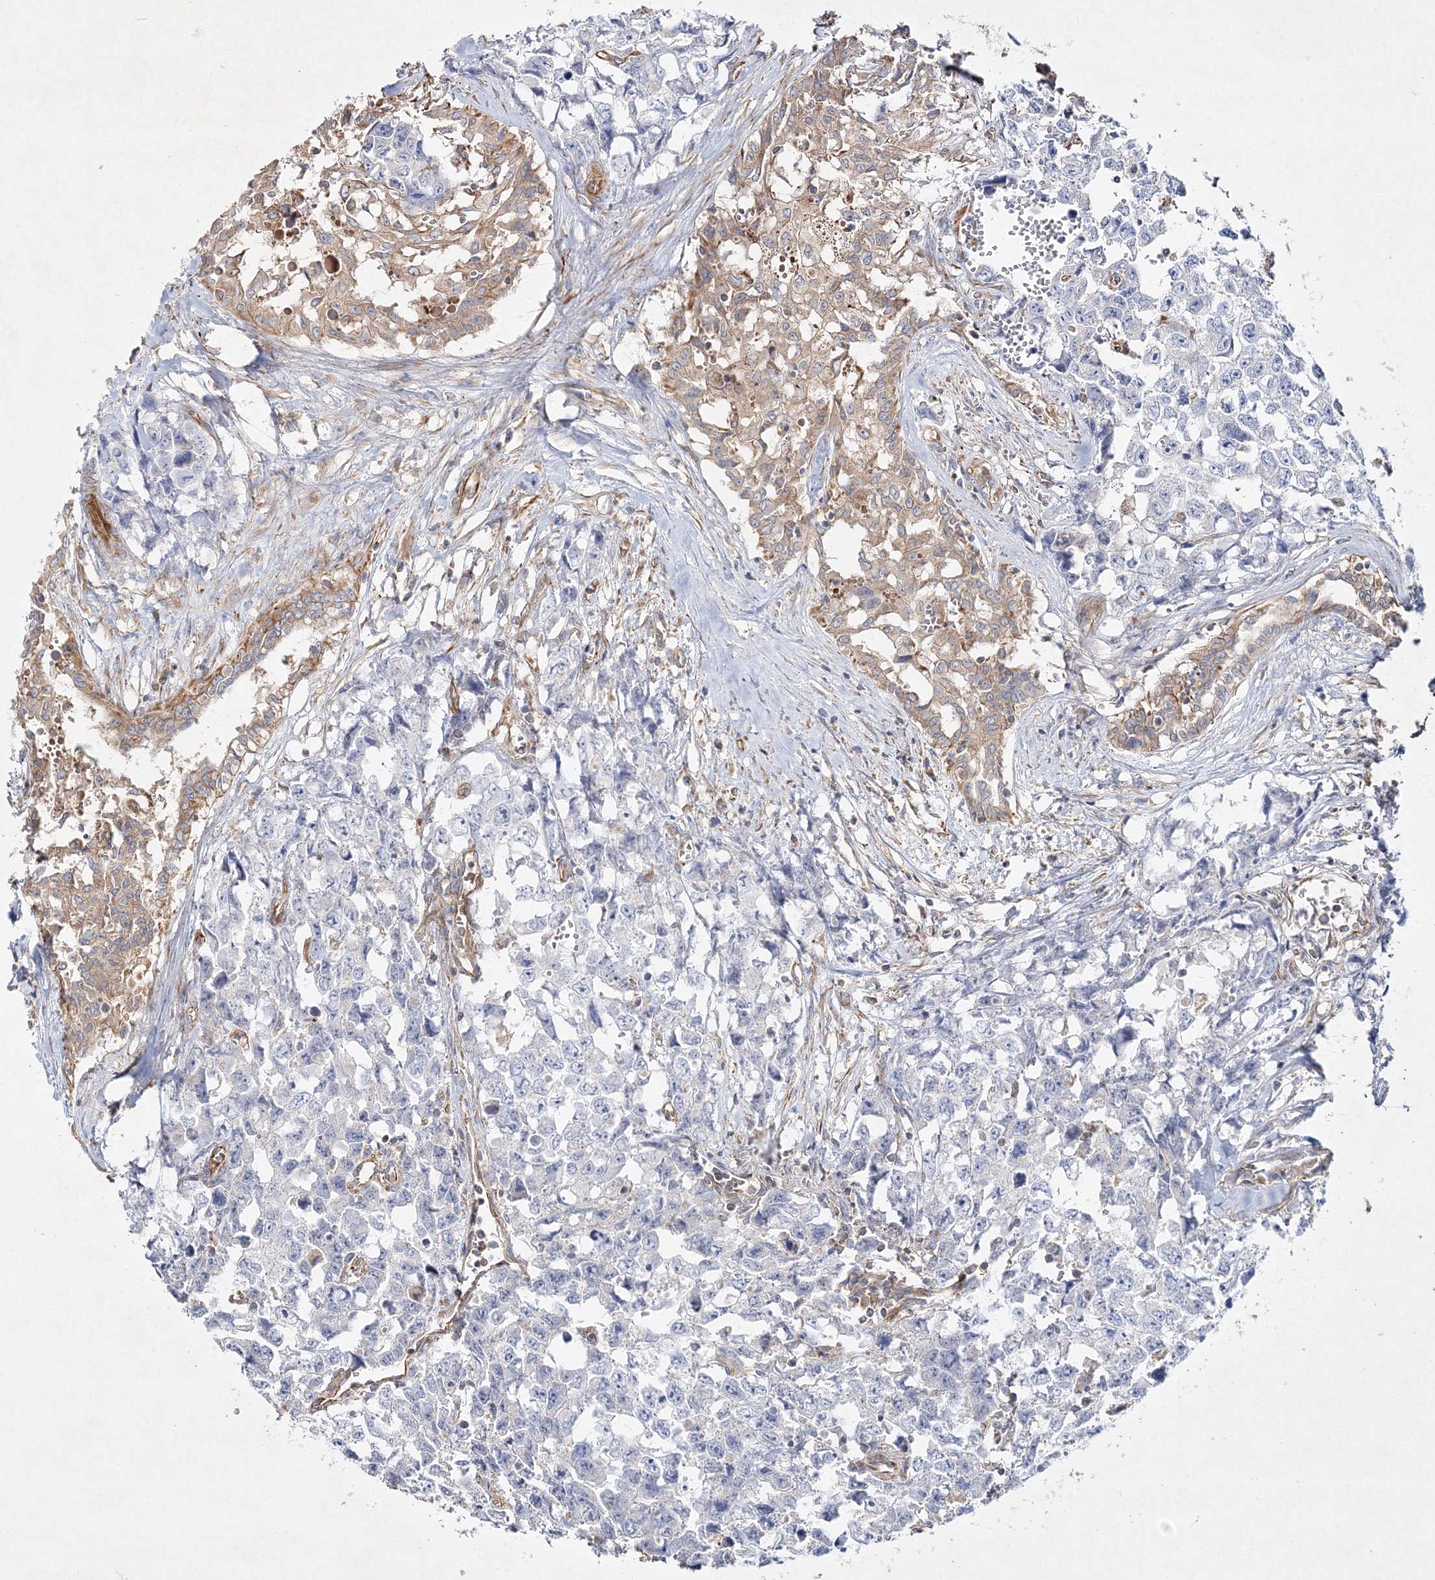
{"staining": {"intensity": "negative", "quantity": "none", "location": "none"}, "tissue": "testis cancer", "cell_type": "Tumor cells", "image_type": "cancer", "snomed": [{"axis": "morphology", "description": "Carcinoma, Embryonal, NOS"}, {"axis": "topography", "description": "Testis"}], "caption": "Human testis embryonal carcinoma stained for a protein using immunohistochemistry exhibits no expression in tumor cells.", "gene": "WDR37", "patient": {"sex": "male", "age": 31}}